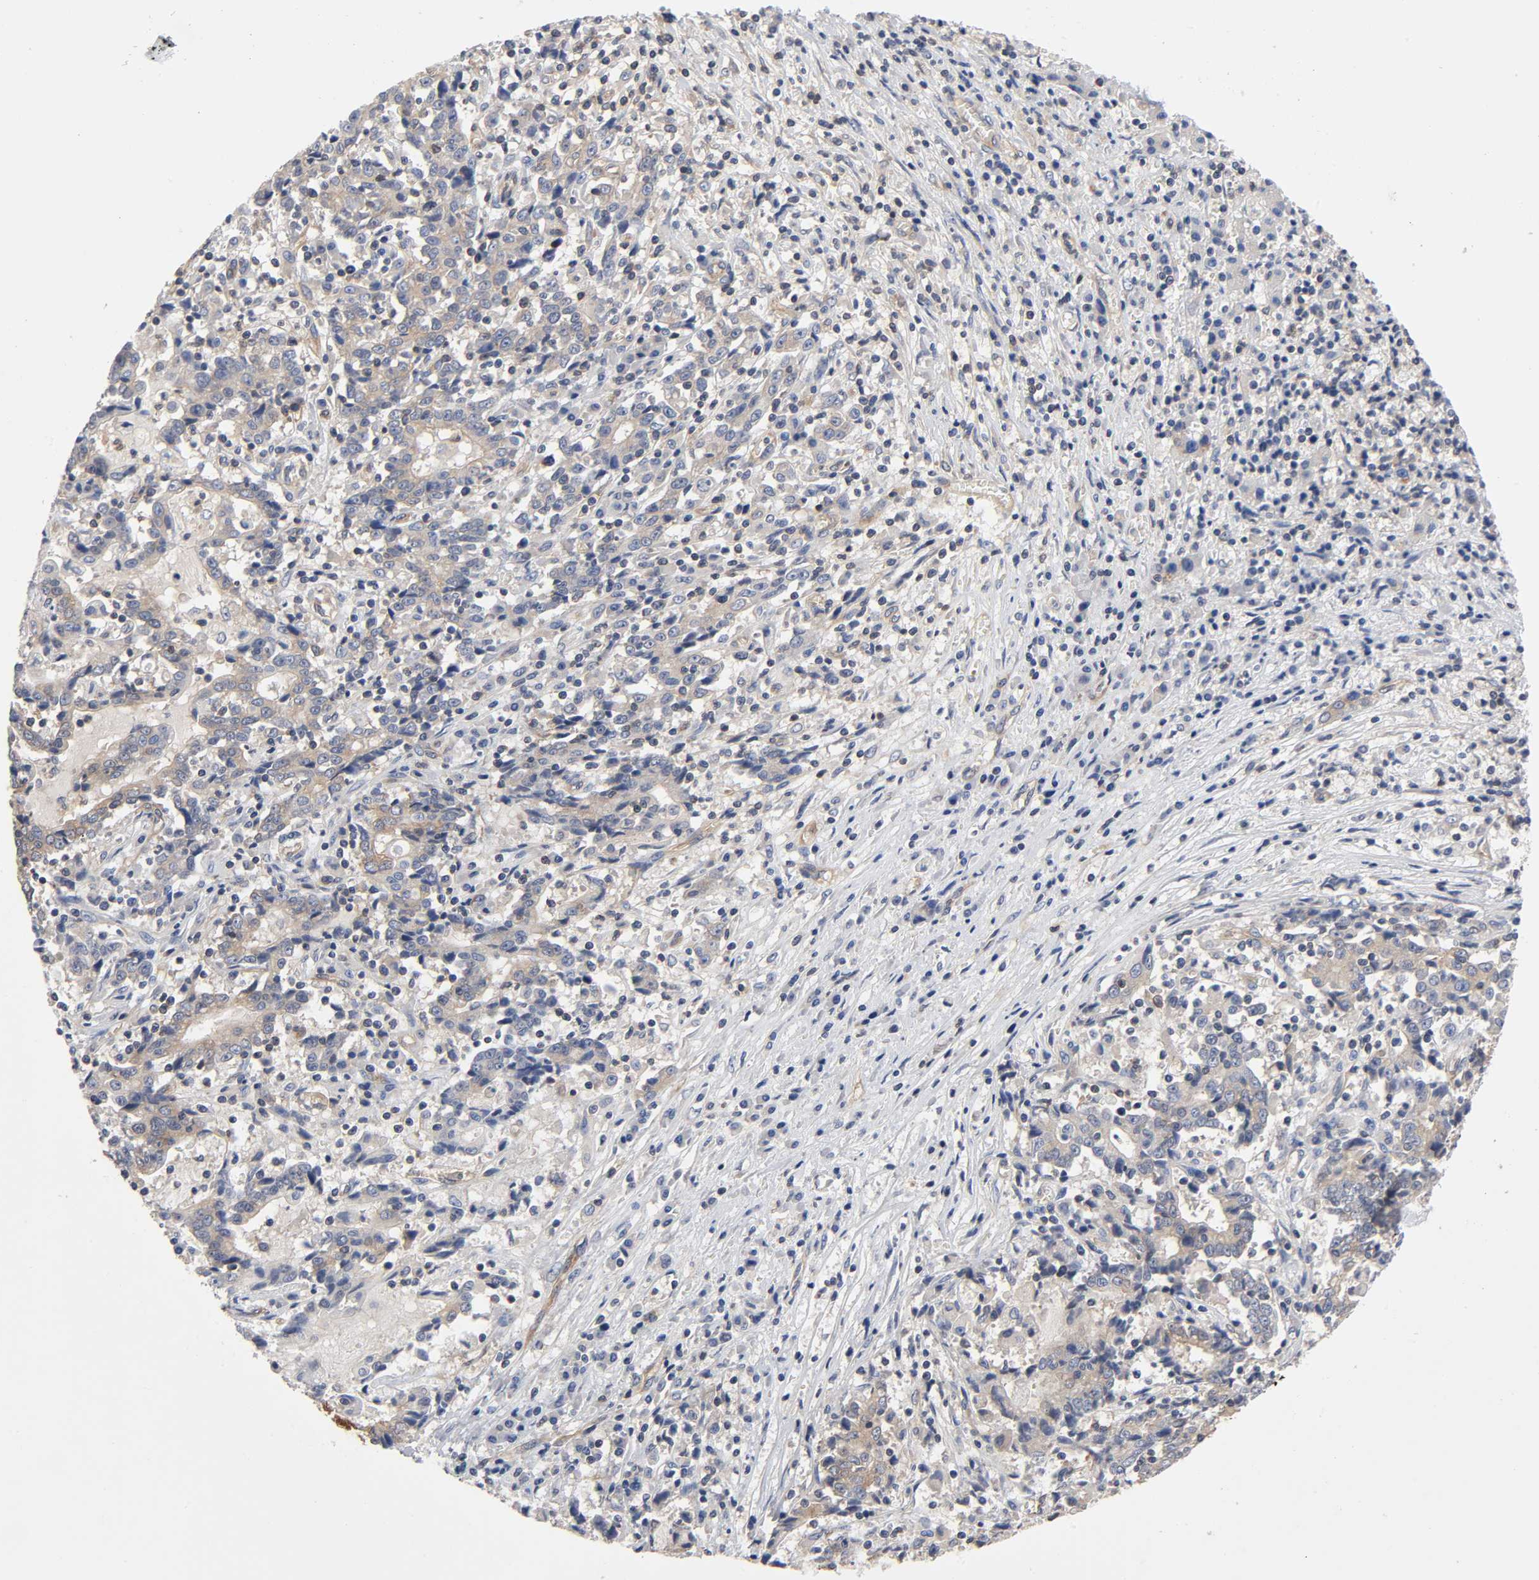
{"staining": {"intensity": "moderate", "quantity": ">75%", "location": "cytoplasmic/membranous"}, "tissue": "liver cancer", "cell_type": "Tumor cells", "image_type": "cancer", "snomed": [{"axis": "morphology", "description": "Cholangiocarcinoma"}, {"axis": "topography", "description": "Liver"}], "caption": "Human cholangiocarcinoma (liver) stained for a protein (brown) reveals moderate cytoplasmic/membranous positive expression in approximately >75% of tumor cells.", "gene": "PRKAB1", "patient": {"sex": "male", "age": 57}}